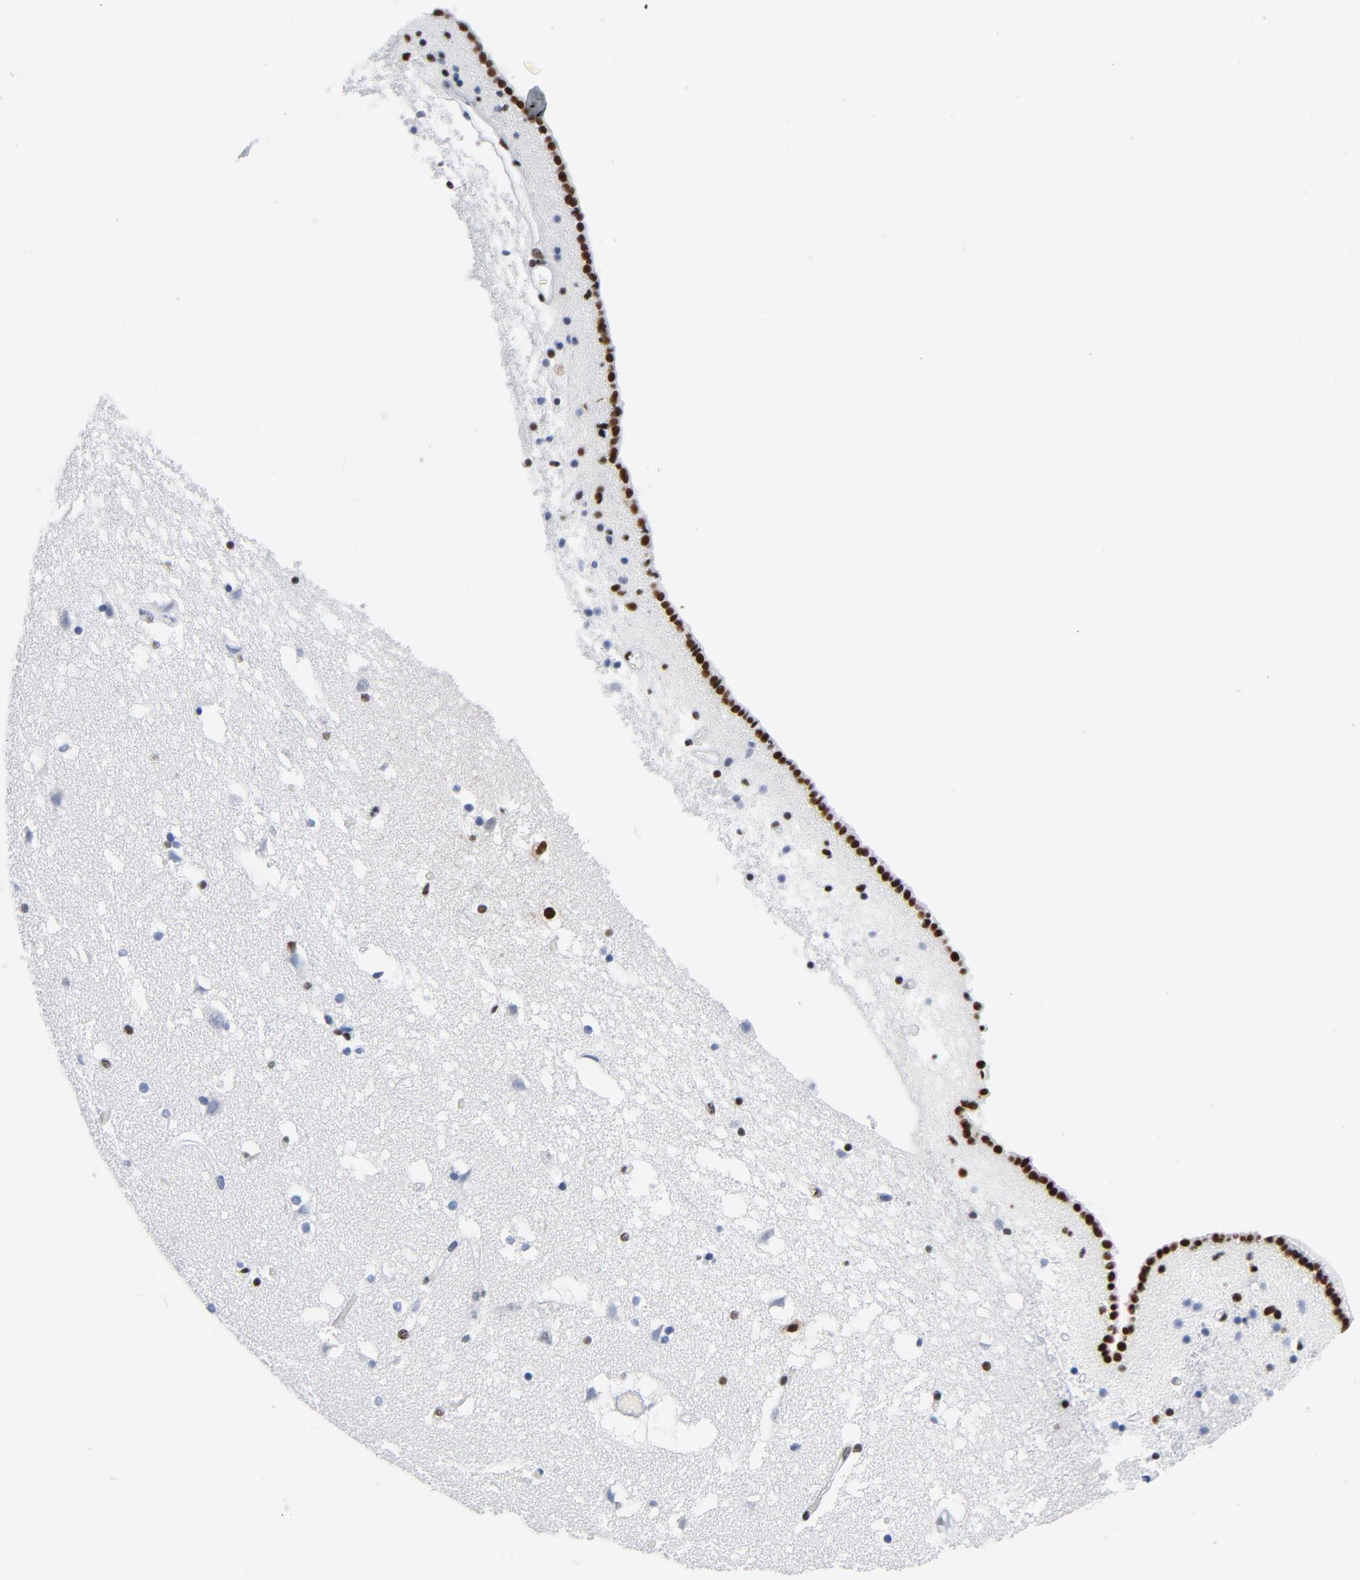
{"staining": {"intensity": "moderate", "quantity": "25%-75%", "location": "nuclear"}, "tissue": "caudate", "cell_type": "Glial cells", "image_type": "normal", "snomed": [{"axis": "morphology", "description": "Normal tissue, NOS"}, {"axis": "topography", "description": "Lateral ventricle wall"}], "caption": "Benign caudate exhibits moderate nuclear expression in approximately 25%-75% of glial cells, visualized by immunohistochemistry. The protein of interest is stained brown, and the nuclei are stained in blue (DAB (3,3'-diaminobenzidine) IHC with brightfield microscopy, high magnification).", "gene": "CSTF2", "patient": {"sex": "male", "age": 45}}